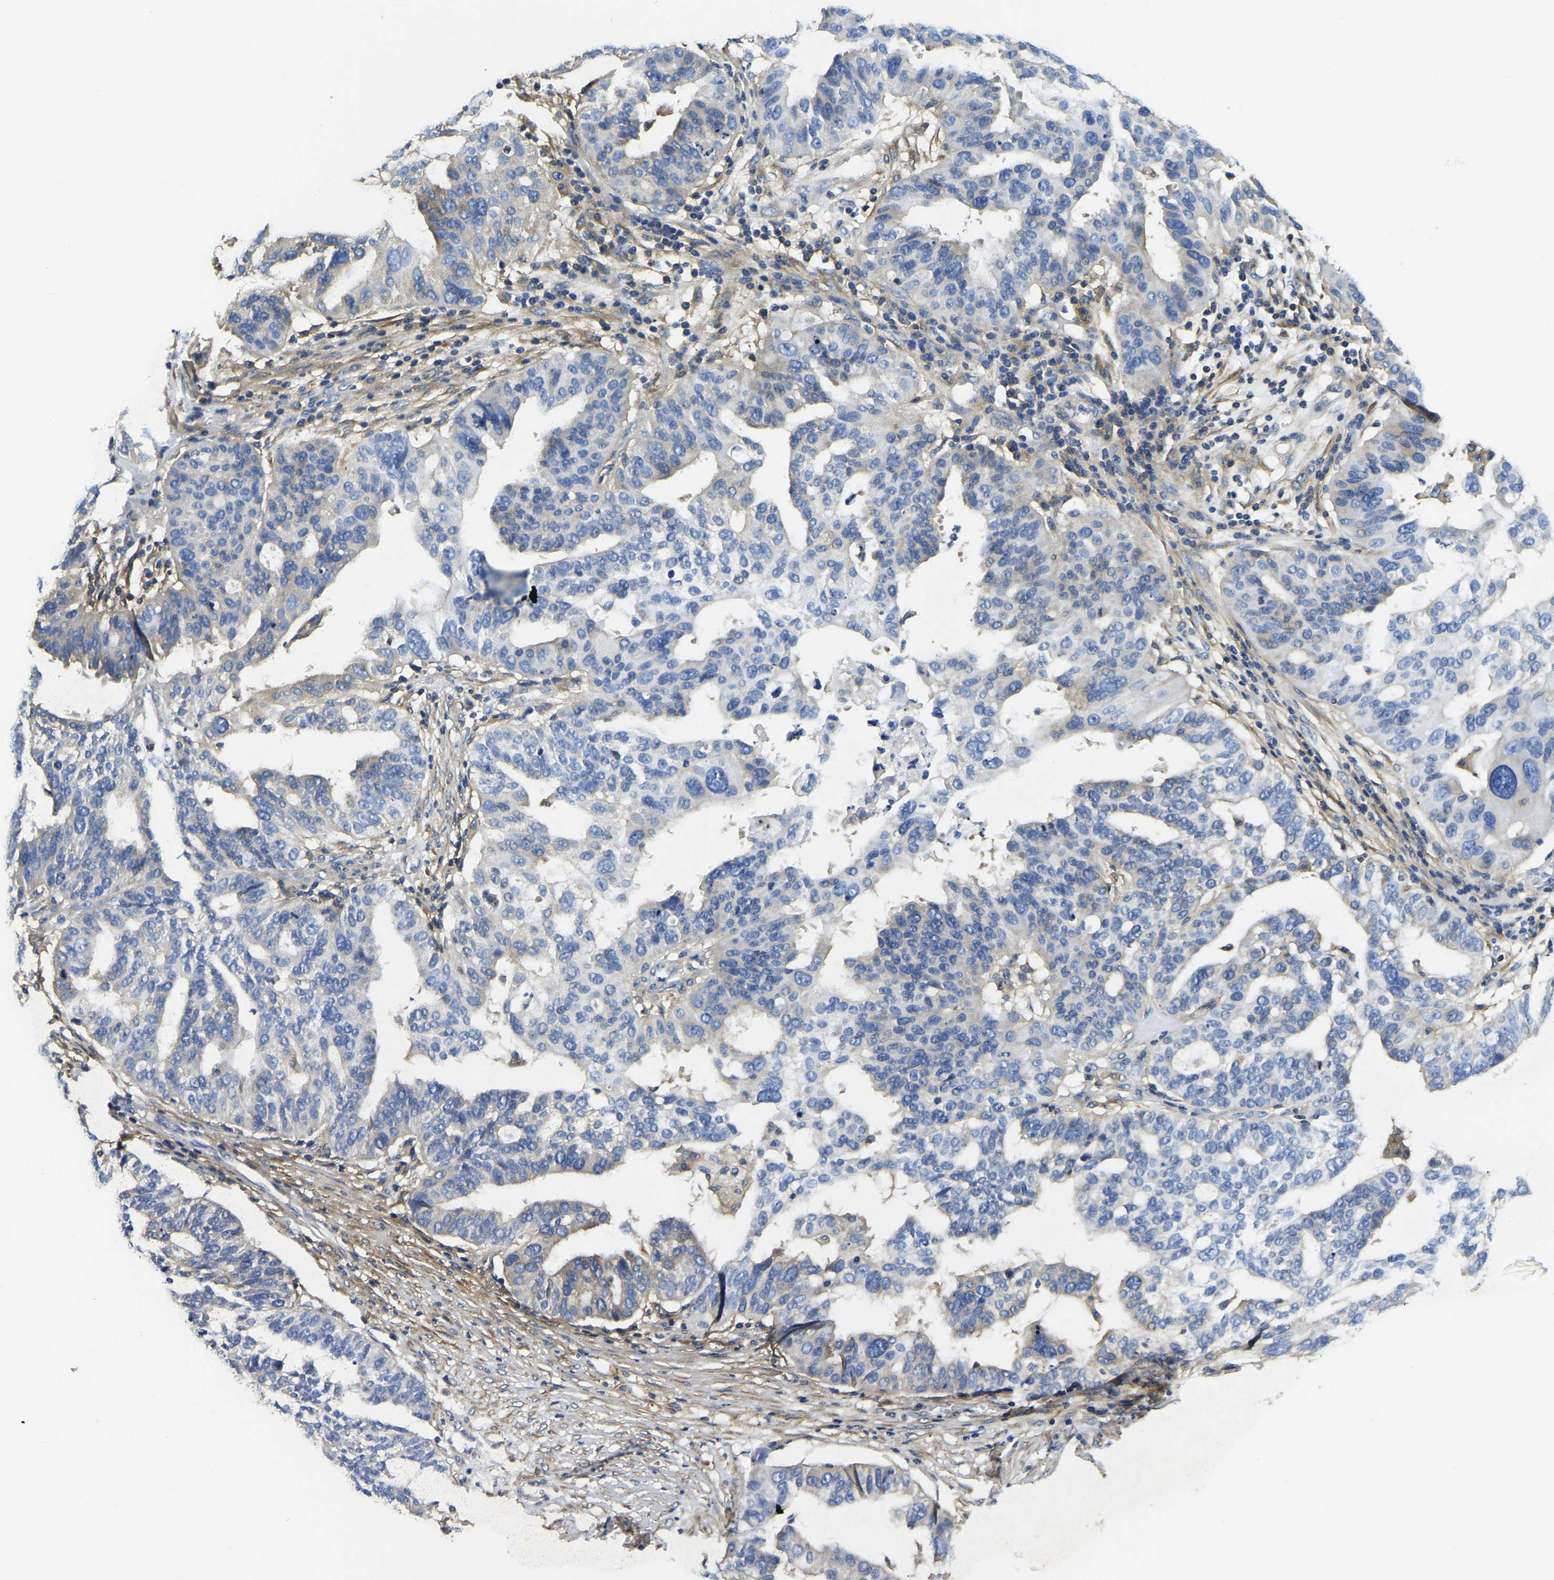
{"staining": {"intensity": "negative", "quantity": "none", "location": "none"}, "tissue": "ovarian cancer", "cell_type": "Tumor cells", "image_type": "cancer", "snomed": [{"axis": "morphology", "description": "Cystadenocarcinoma, serous, NOS"}, {"axis": "topography", "description": "Ovary"}], "caption": "Immunohistochemistry (IHC) image of serous cystadenocarcinoma (ovarian) stained for a protein (brown), which demonstrates no expression in tumor cells.", "gene": "STAT2", "patient": {"sex": "female", "age": 59}}